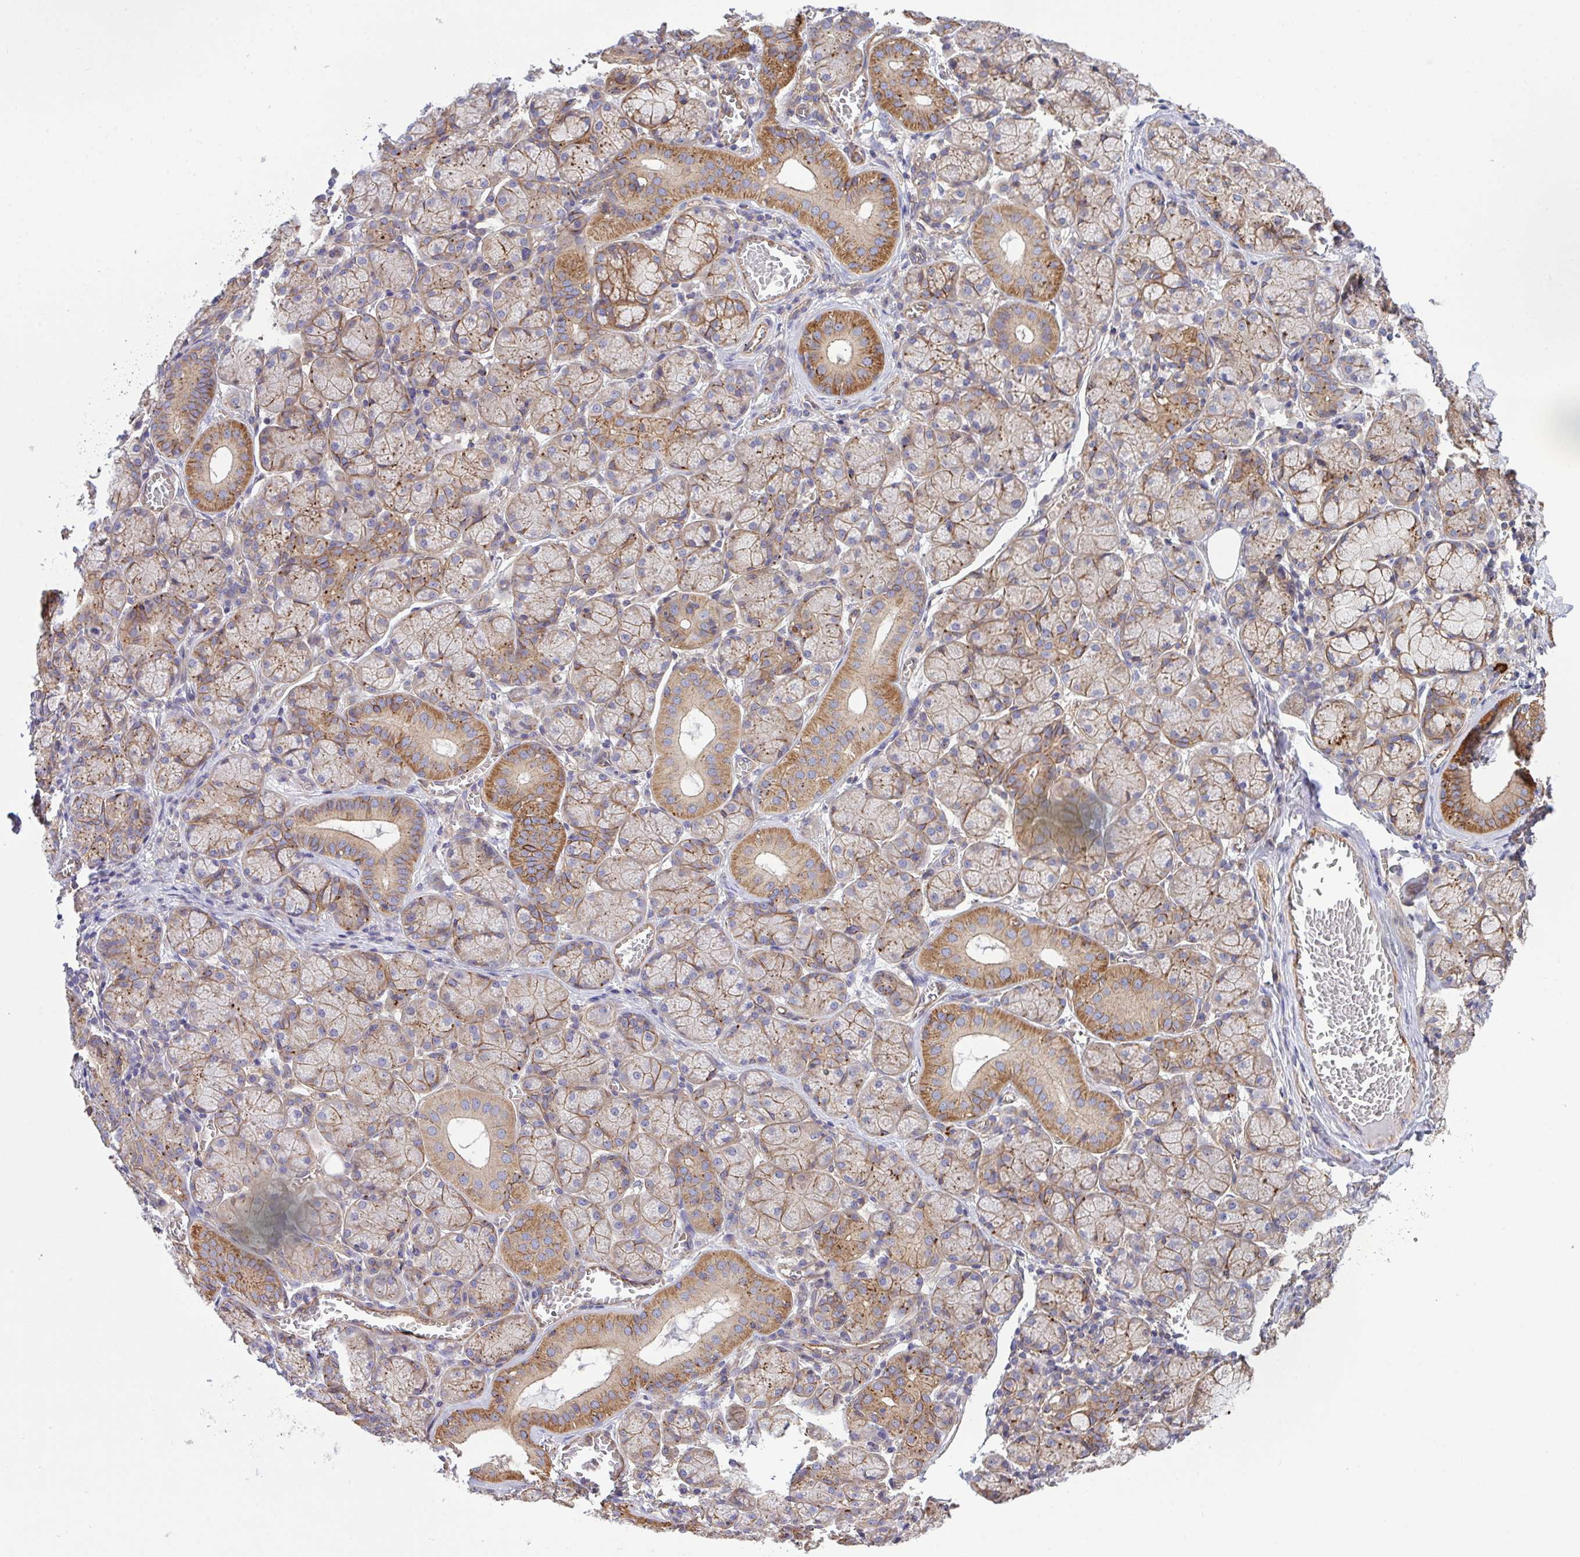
{"staining": {"intensity": "moderate", "quantity": ">75%", "location": "cytoplasmic/membranous"}, "tissue": "salivary gland", "cell_type": "Glandular cells", "image_type": "normal", "snomed": [{"axis": "morphology", "description": "Normal tissue, NOS"}, {"axis": "topography", "description": "Salivary gland"}], "caption": "Immunohistochemical staining of benign salivary gland displays moderate cytoplasmic/membranous protein staining in about >75% of glandular cells. (IHC, brightfield microscopy, high magnification).", "gene": "C4orf36", "patient": {"sex": "female", "age": 24}}